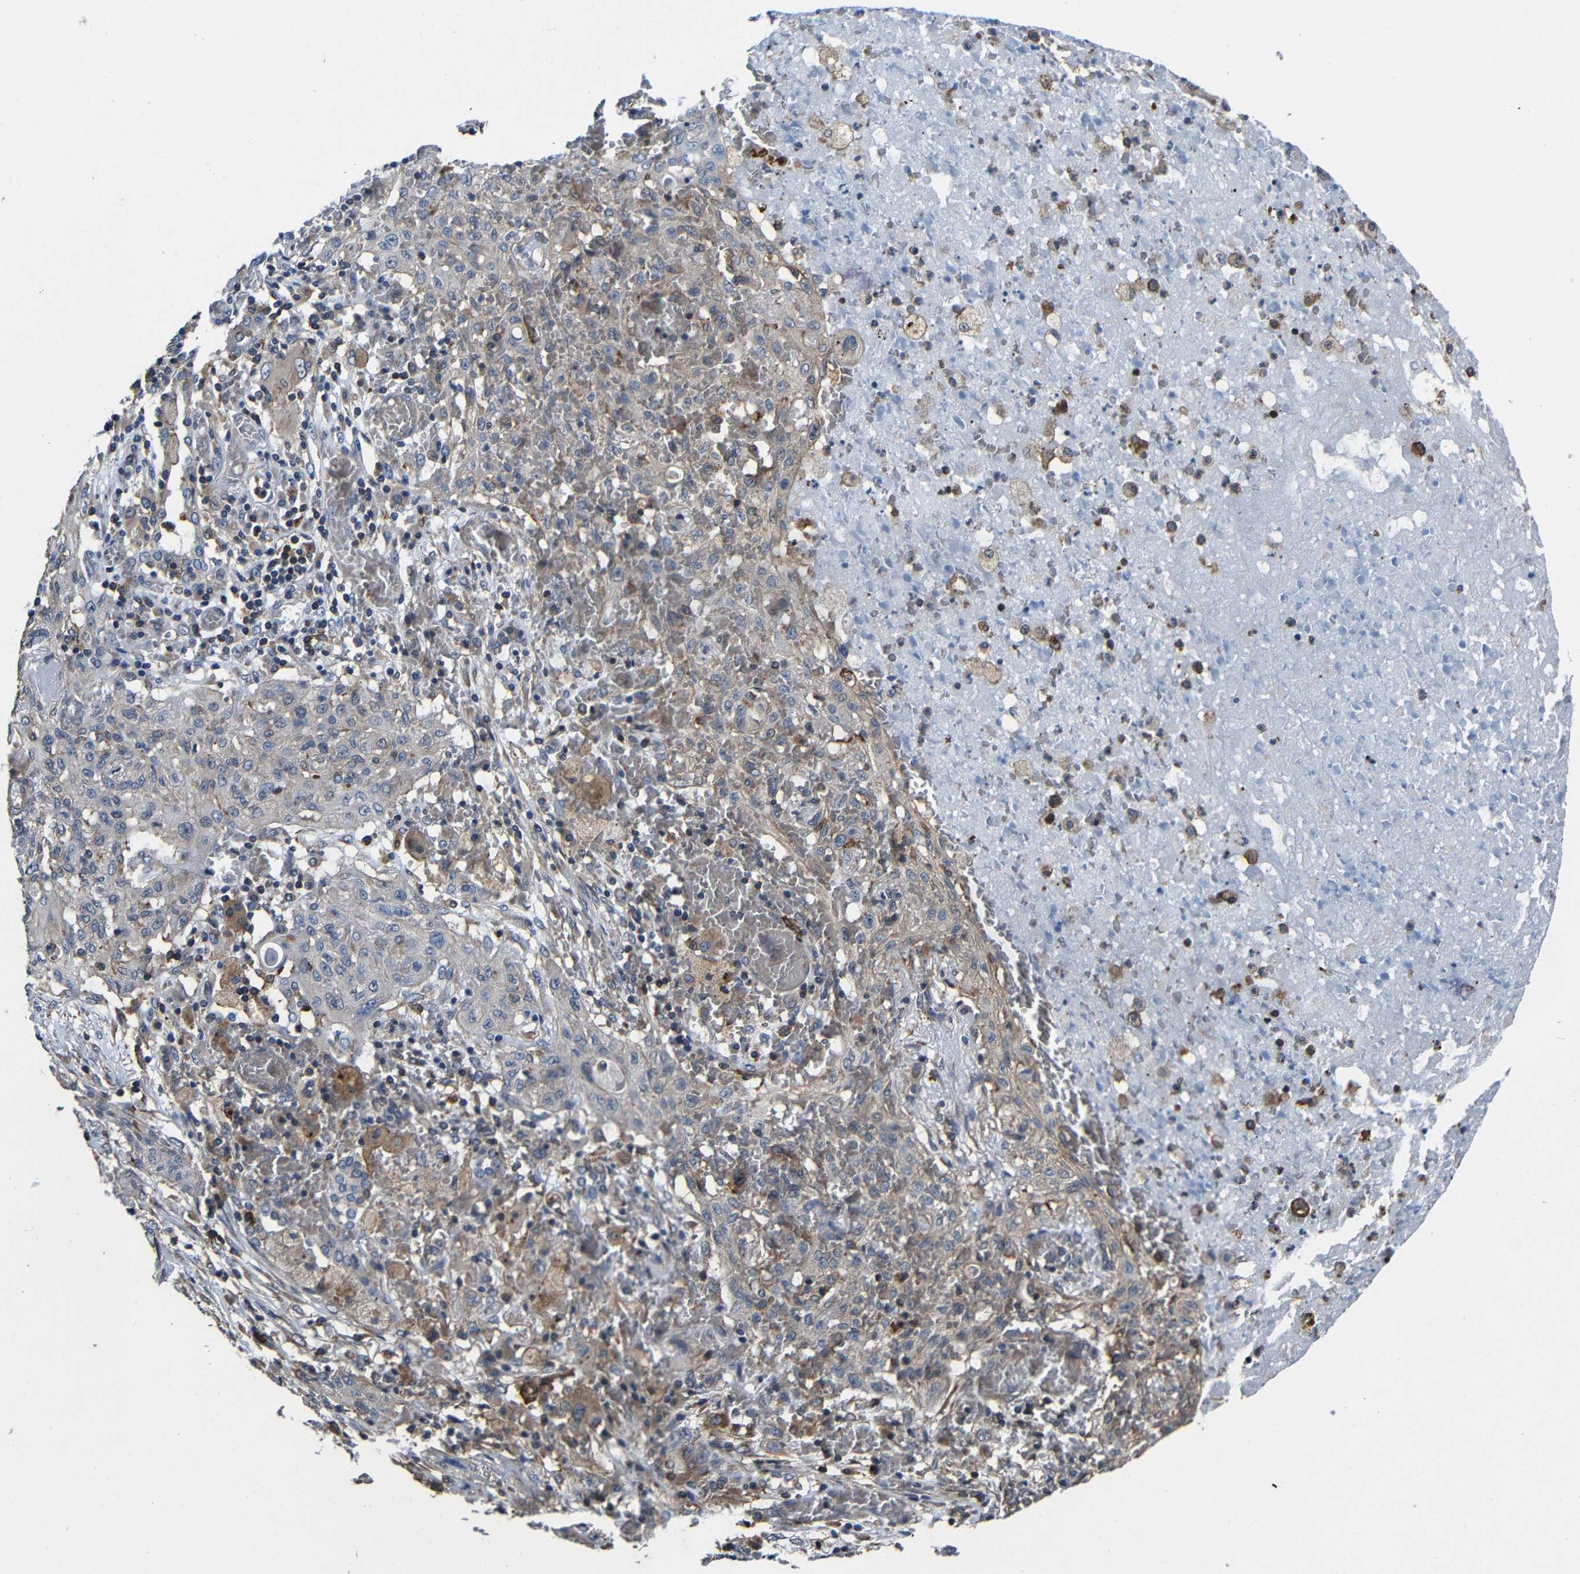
{"staining": {"intensity": "weak", "quantity": "<25%", "location": "cytoplasmic/membranous"}, "tissue": "lung cancer", "cell_type": "Tumor cells", "image_type": "cancer", "snomed": [{"axis": "morphology", "description": "Squamous cell carcinoma, NOS"}, {"axis": "topography", "description": "Lung"}], "caption": "This image is of lung cancer stained with IHC to label a protein in brown with the nuclei are counter-stained blue. There is no positivity in tumor cells. Brightfield microscopy of IHC stained with DAB (brown) and hematoxylin (blue), captured at high magnification.", "gene": "GDI1", "patient": {"sex": "female", "age": 47}}